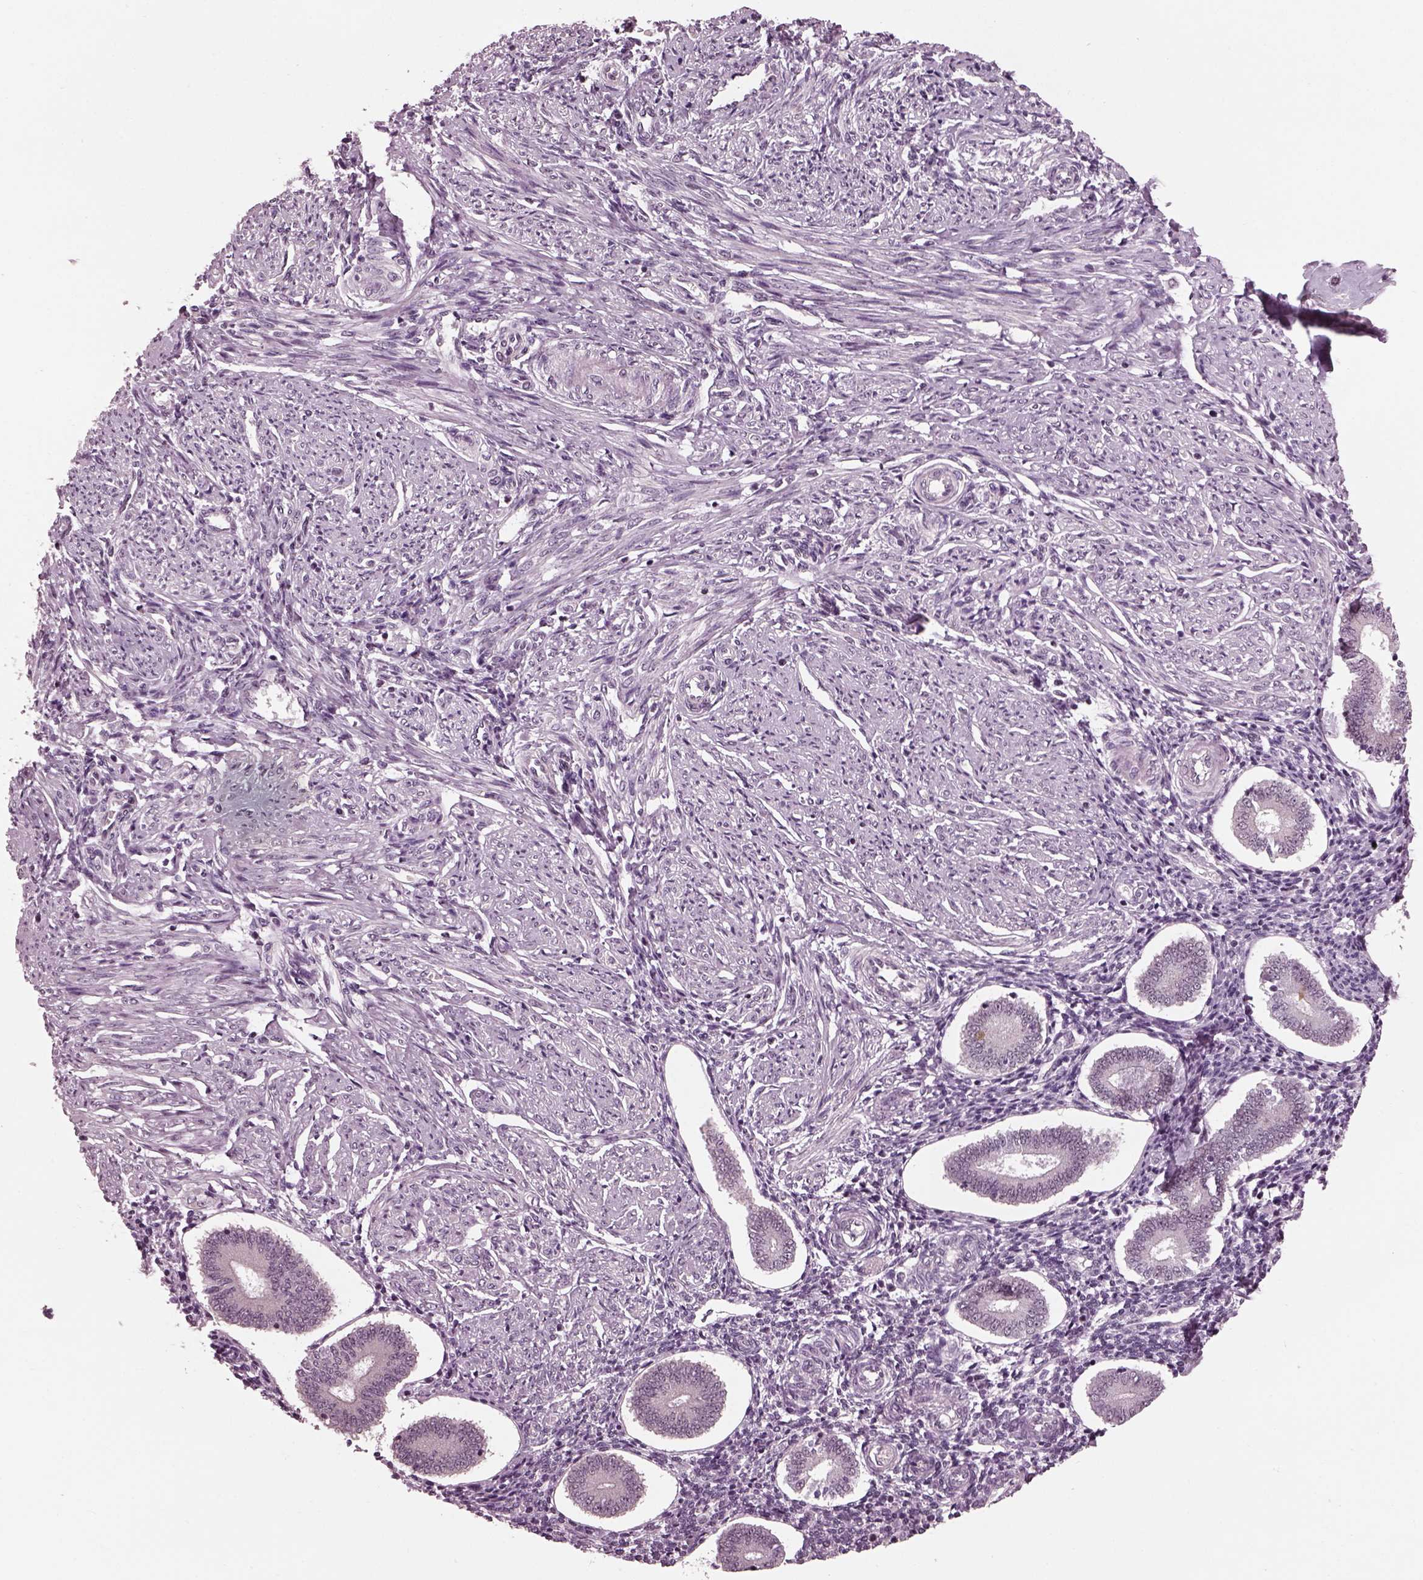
{"staining": {"intensity": "negative", "quantity": "none", "location": "none"}, "tissue": "endometrium", "cell_type": "Cells in endometrial stroma", "image_type": "normal", "snomed": [{"axis": "morphology", "description": "Normal tissue, NOS"}, {"axis": "topography", "description": "Endometrium"}], "caption": "Cells in endometrial stroma show no significant positivity in normal endometrium. (Stains: DAB (3,3'-diaminobenzidine) immunohistochemistry with hematoxylin counter stain, Microscopy: brightfield microscopy at high magnification).", "gene": "RUVBL2", "patient": {"sex": "female", "age": 40}}